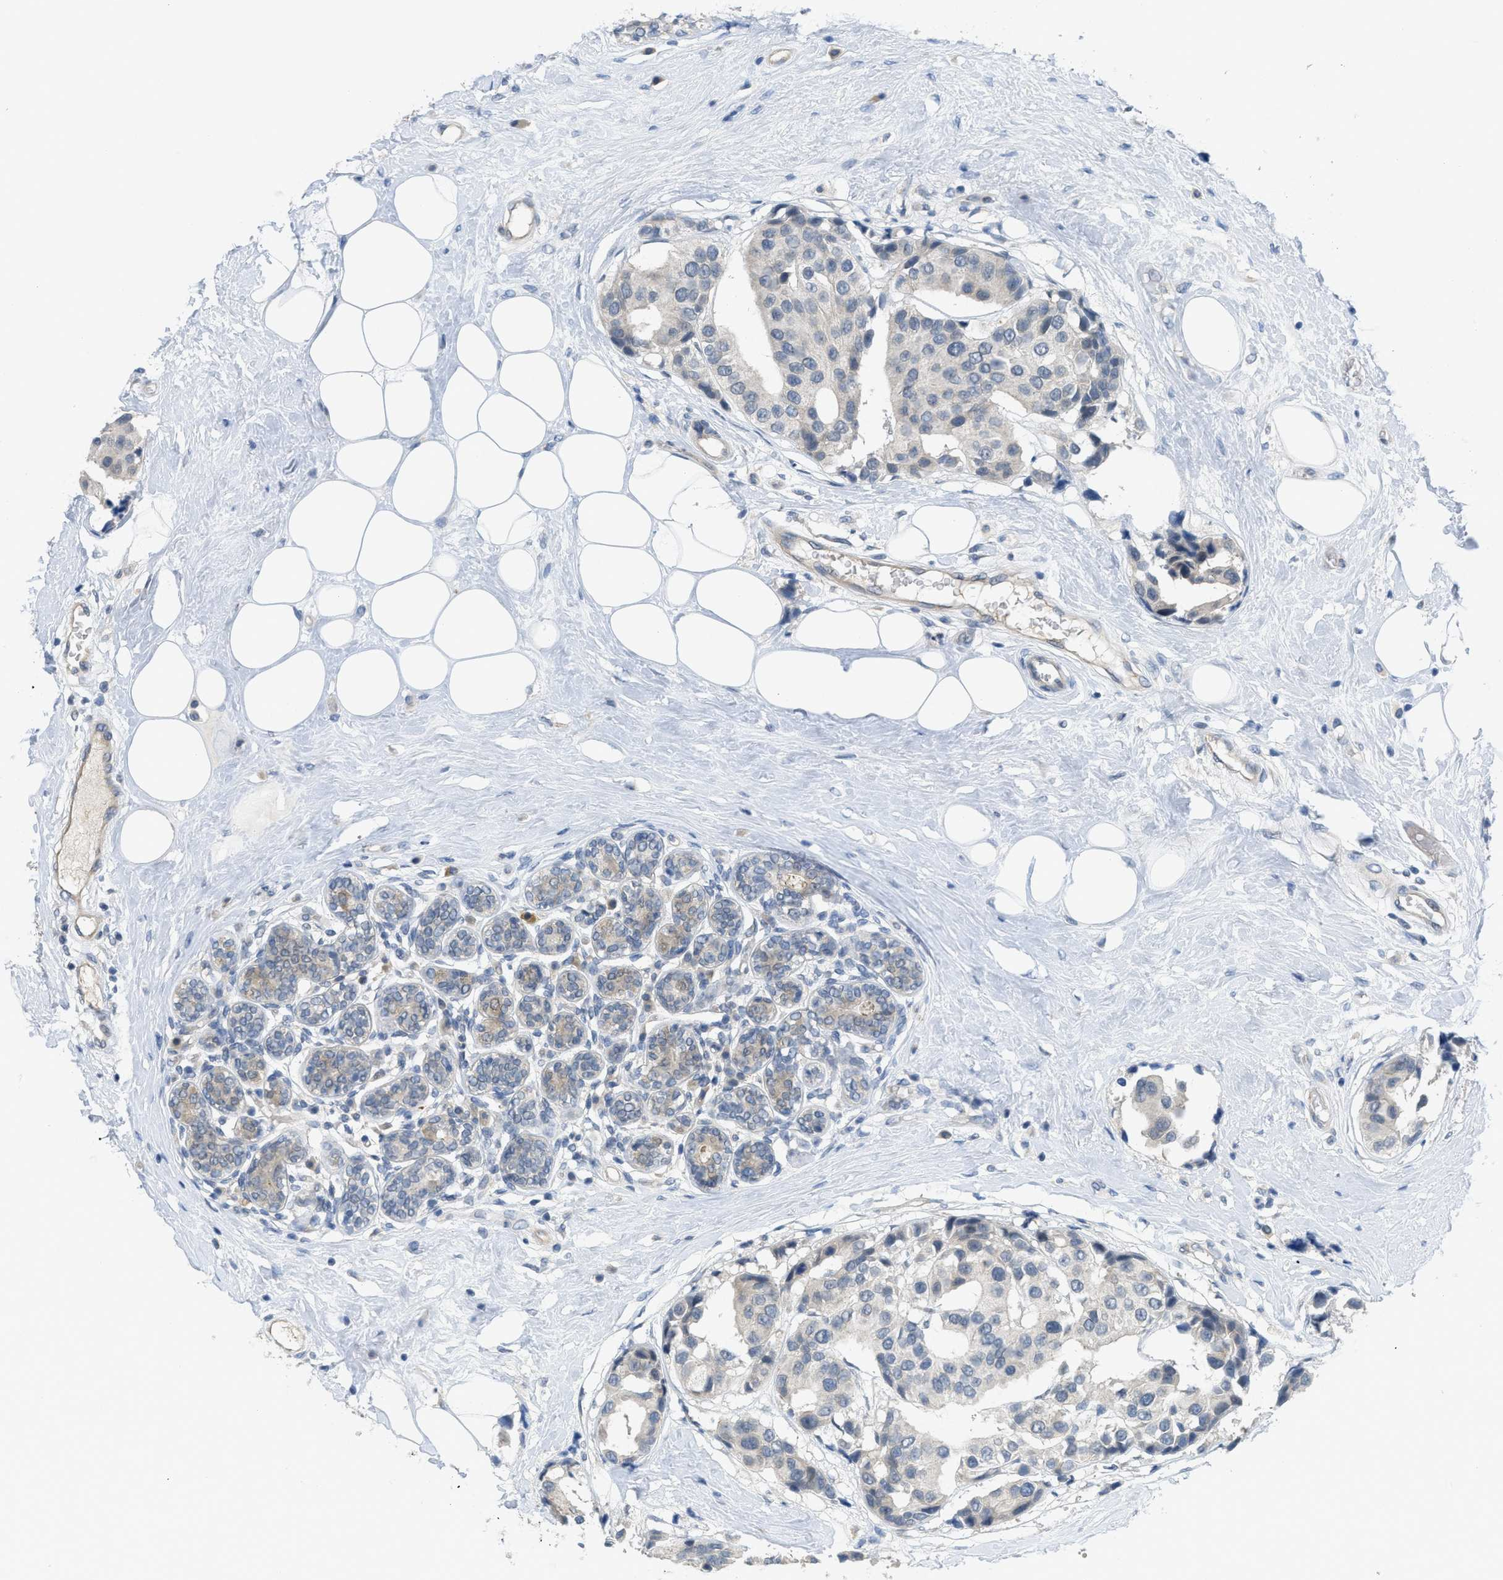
{"staining": {"intensity": "negative", "quantity": "none", "location": "none"}, "tissue": "breast cancer", "cell_type": "Tumor cells", "image_type": "cancer", "snomed": [{"axis": "morphology", "description": "Normal tissue, NOS"}, {"axis": "morphology", "description": "Duct carcinoma"}, {"axis": "topography", "description": "Breast"}], "caption": "Histopathology image shows no protein staining in tumor cells of breast invasive ductal carcinoma tissue. (DAB (3,3'-diaminobenzidine) IHC, high magnification).", "gene": "TNFAIP1", "patient": {"sex": "female", "age": 39}}